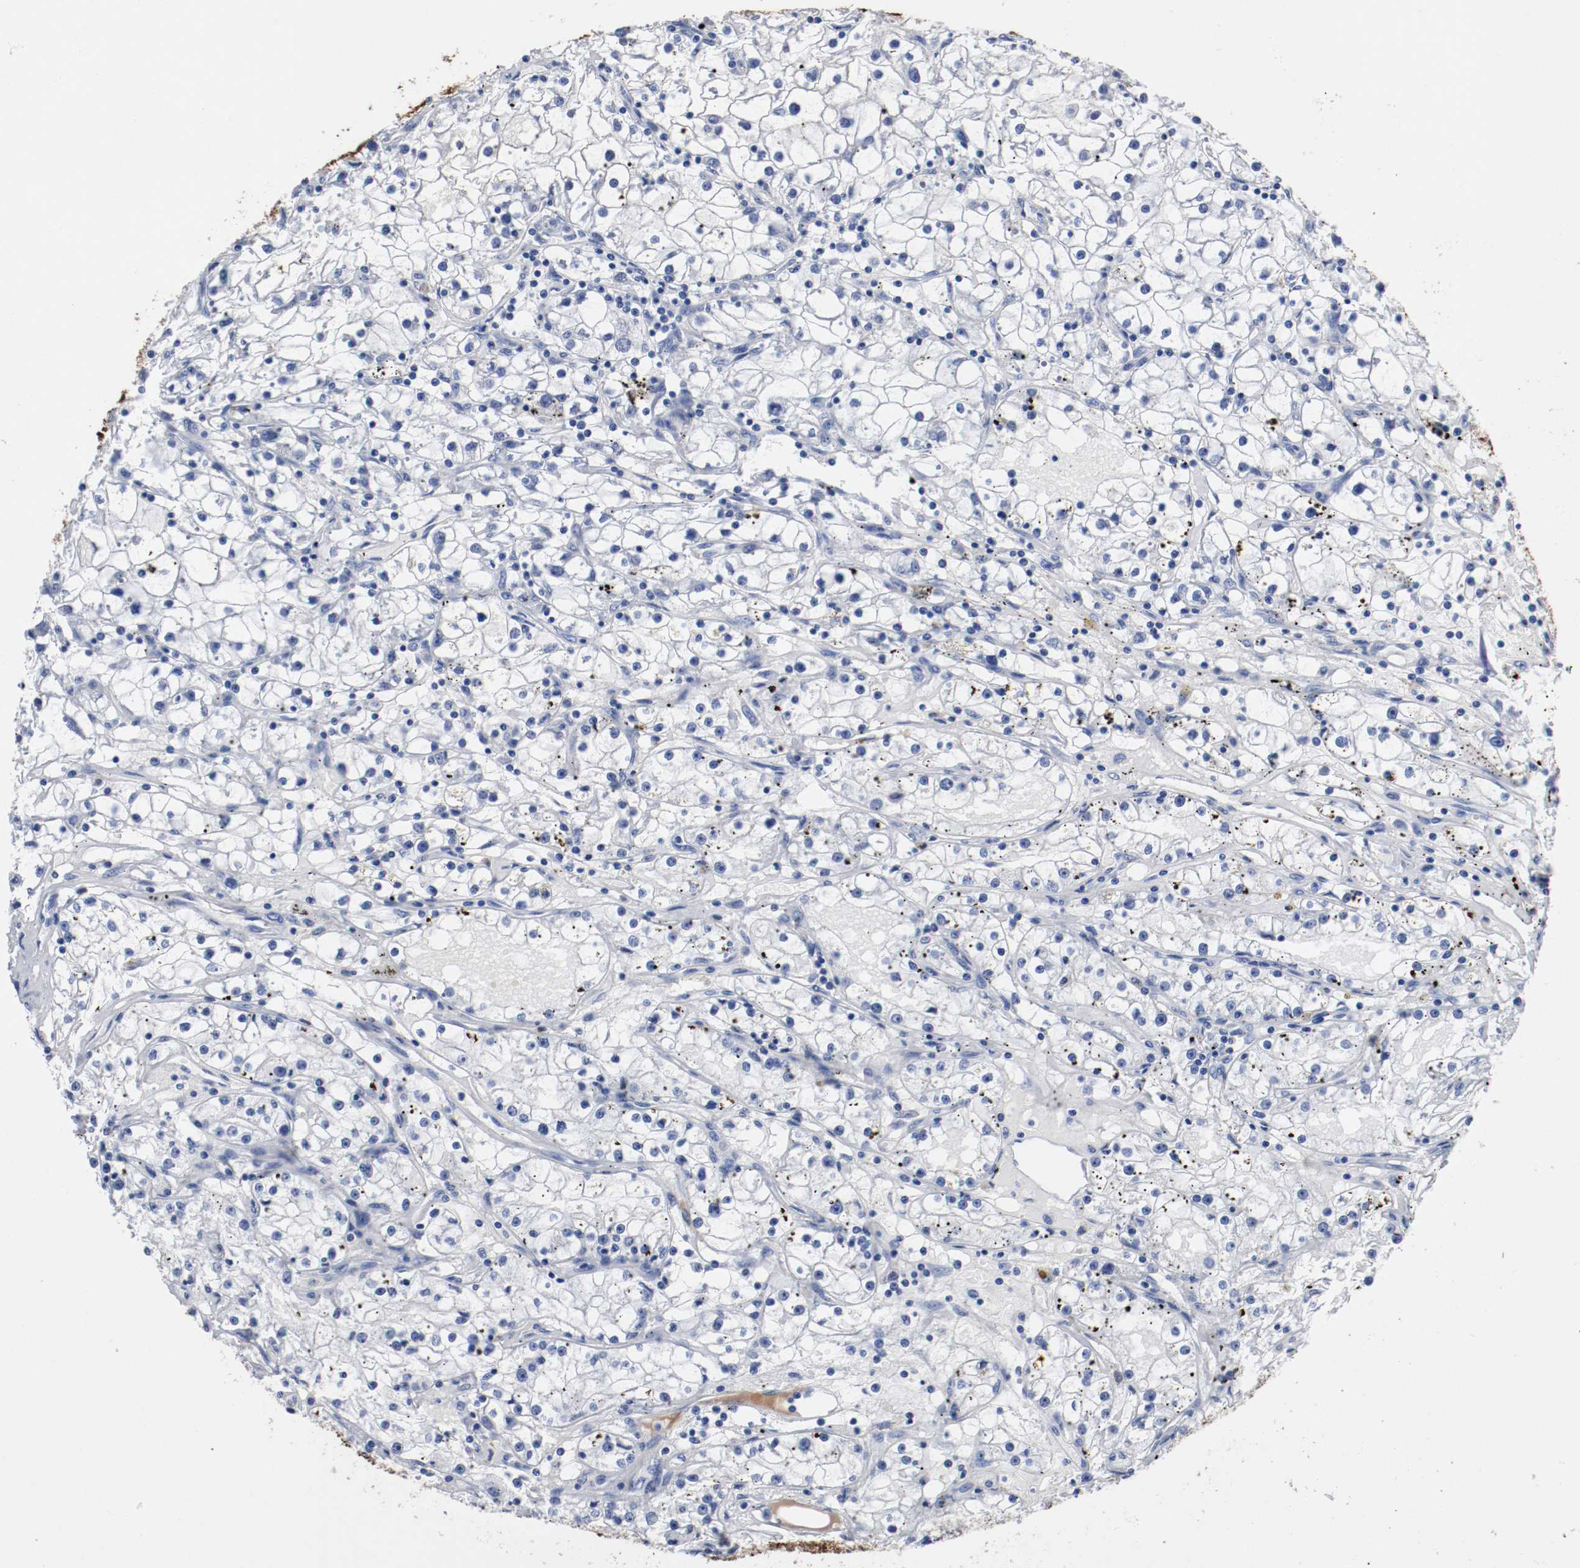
{"staining": {"intensity": "negative", "quantity": "none", "location": "none"}, "tissue": "renal cancer", "cell_type": "Tumor cells", "image_type": "cancer", "snomed": [{"axis": "morphology", "description": "Adenocarcinoma, NOS"}, {"axis": "topography", "description": "Kidney"}], "caption": "Immunohistochemistry micrograph of human adenocarcinoma (renal) stained for a protein (brown), which exhibits no positivity in tumor cells.", "gene": "TNC", "patient": {"sex": "male", "age": 56}}